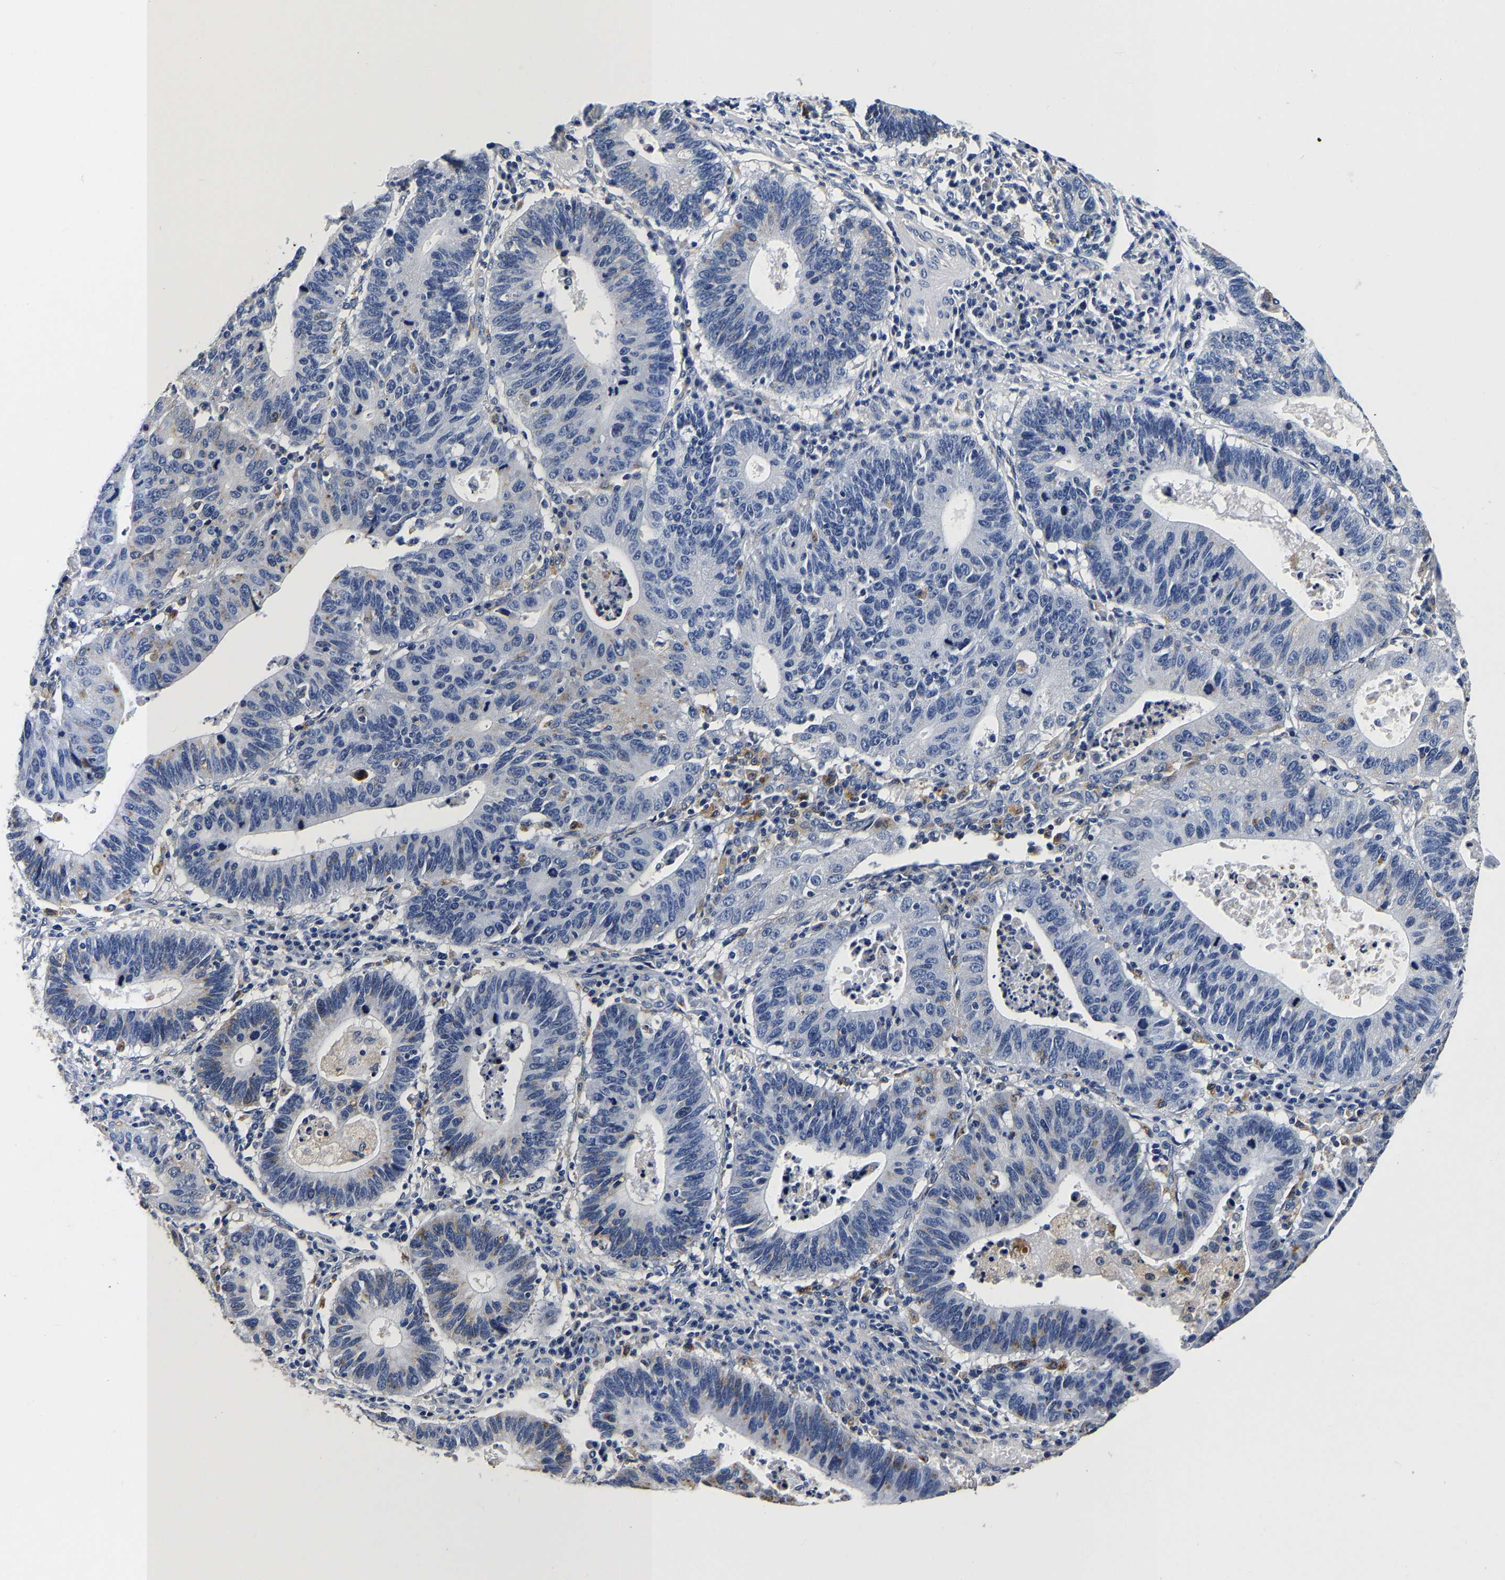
{"staining": {"intensity": "negative", "quantity": "none", "location": "none"}, "tissue": "stomach cancer", "cell_type": "Tumor cells", "image_type": "cancer", "snomed": [{"axis": "morphology", "description": "Adenocarcinoma, NOS"}, {"axis": "topography", "description": "Stomach"}], "caption": "Stomach cancer (adenocarcinoma) was stained to show a protein in brown. There is no significant expression in tumor cells.", "gene": "GRN", "patient": {"sex": "male", "age": 59}}